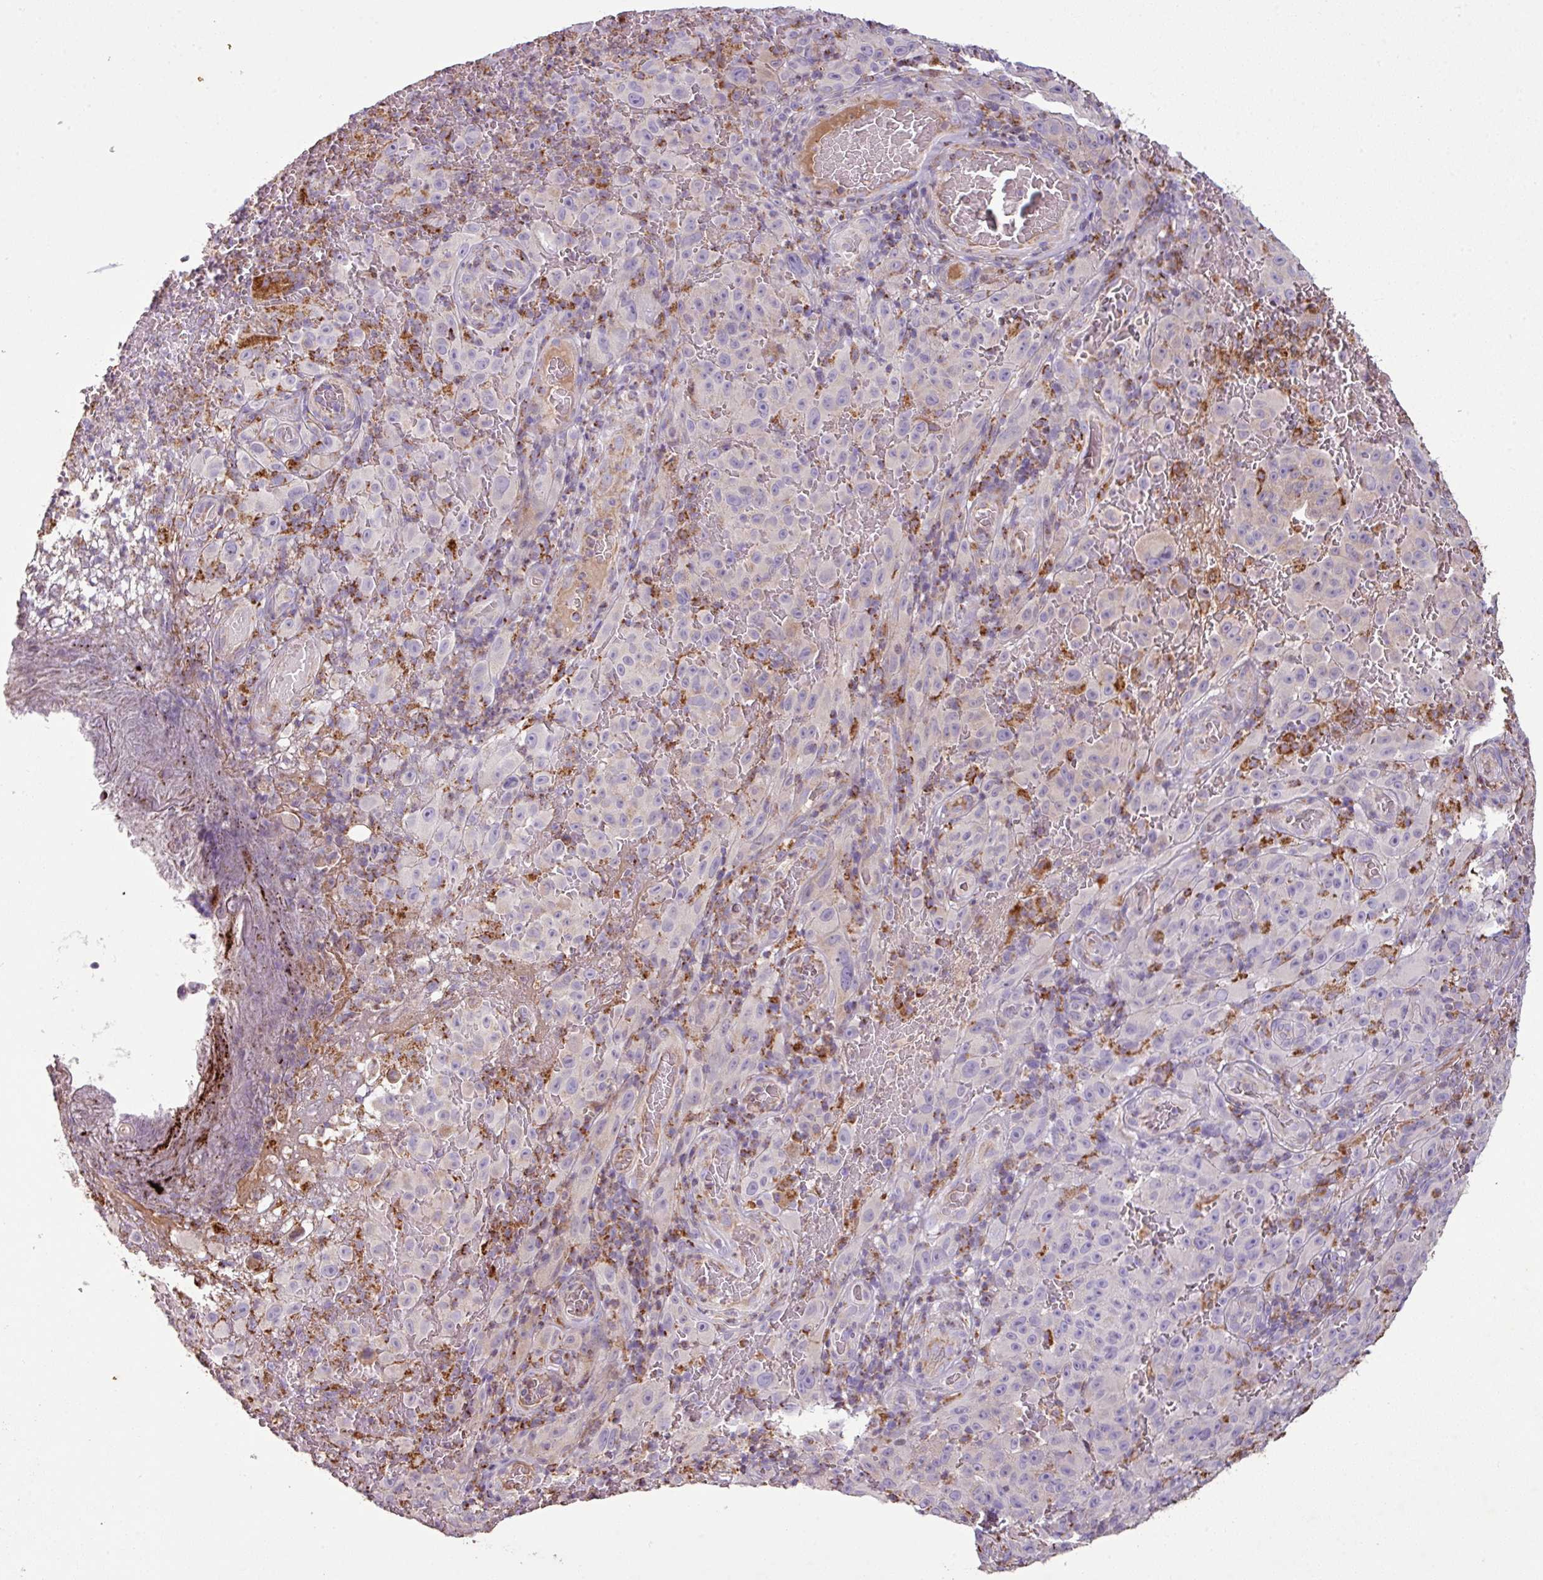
{"staining": {"intensity": "negative", "quantity": "none", "location": "none"}, "tissue": "melanoma", "cell_type": "Tumor cells", "image_type": "cancer", "snomed": [{"axis": "morphology", "description": "Malignant melanoma, NOS"}, {"axis": "topography", "description": "Skin"}], "caption": "A high-resolution image shows IHC staining of malignant melanoma, which reveals no significant staining in tumor cells. Brightfield microscopy of immunohistochemistry (IHC) stained with DAB (brown) and hematoxylin (blue), captured at high magnification.", "gene": "SQOR", "patient": {"sex": "female", "age": 82}}